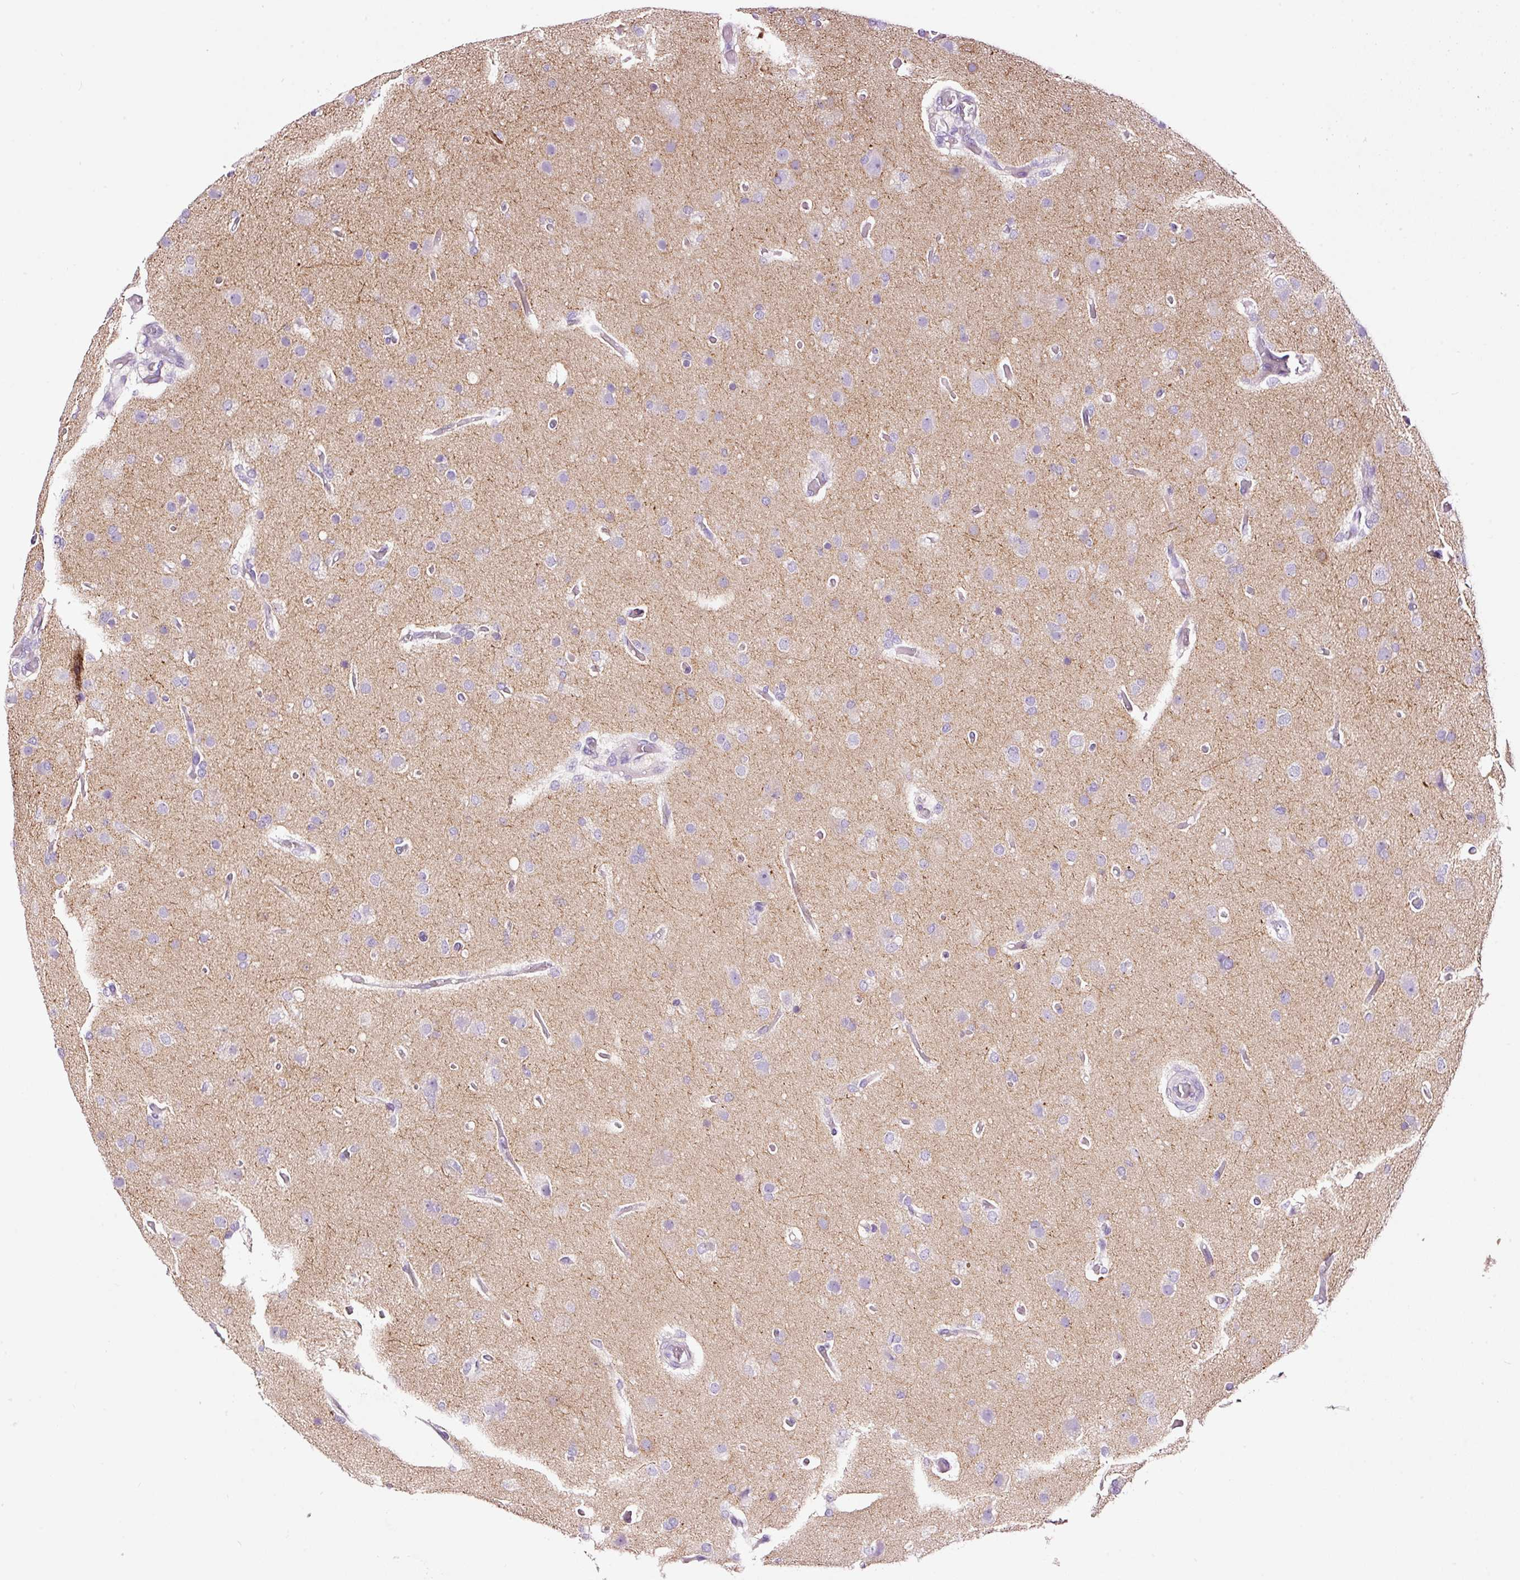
{"staining": {"intensity": "negative", "quantity": "none", "location": "none"}, "tissue": "glioma", "cell_type": "Tumor cells", "image_type": "cancer", "snomed": [{"axis": "morphology", "description": "Glioma, malignant, High grade"}, {"axis": "topography", "description": "Brain"}], "caption": "Immunohistochemistry (IHC) of human high-grade glioma (malignant) shows no positivity in tumor cells.", "gene": "PAM", "patient": {"sex": "female", "age": 74}}